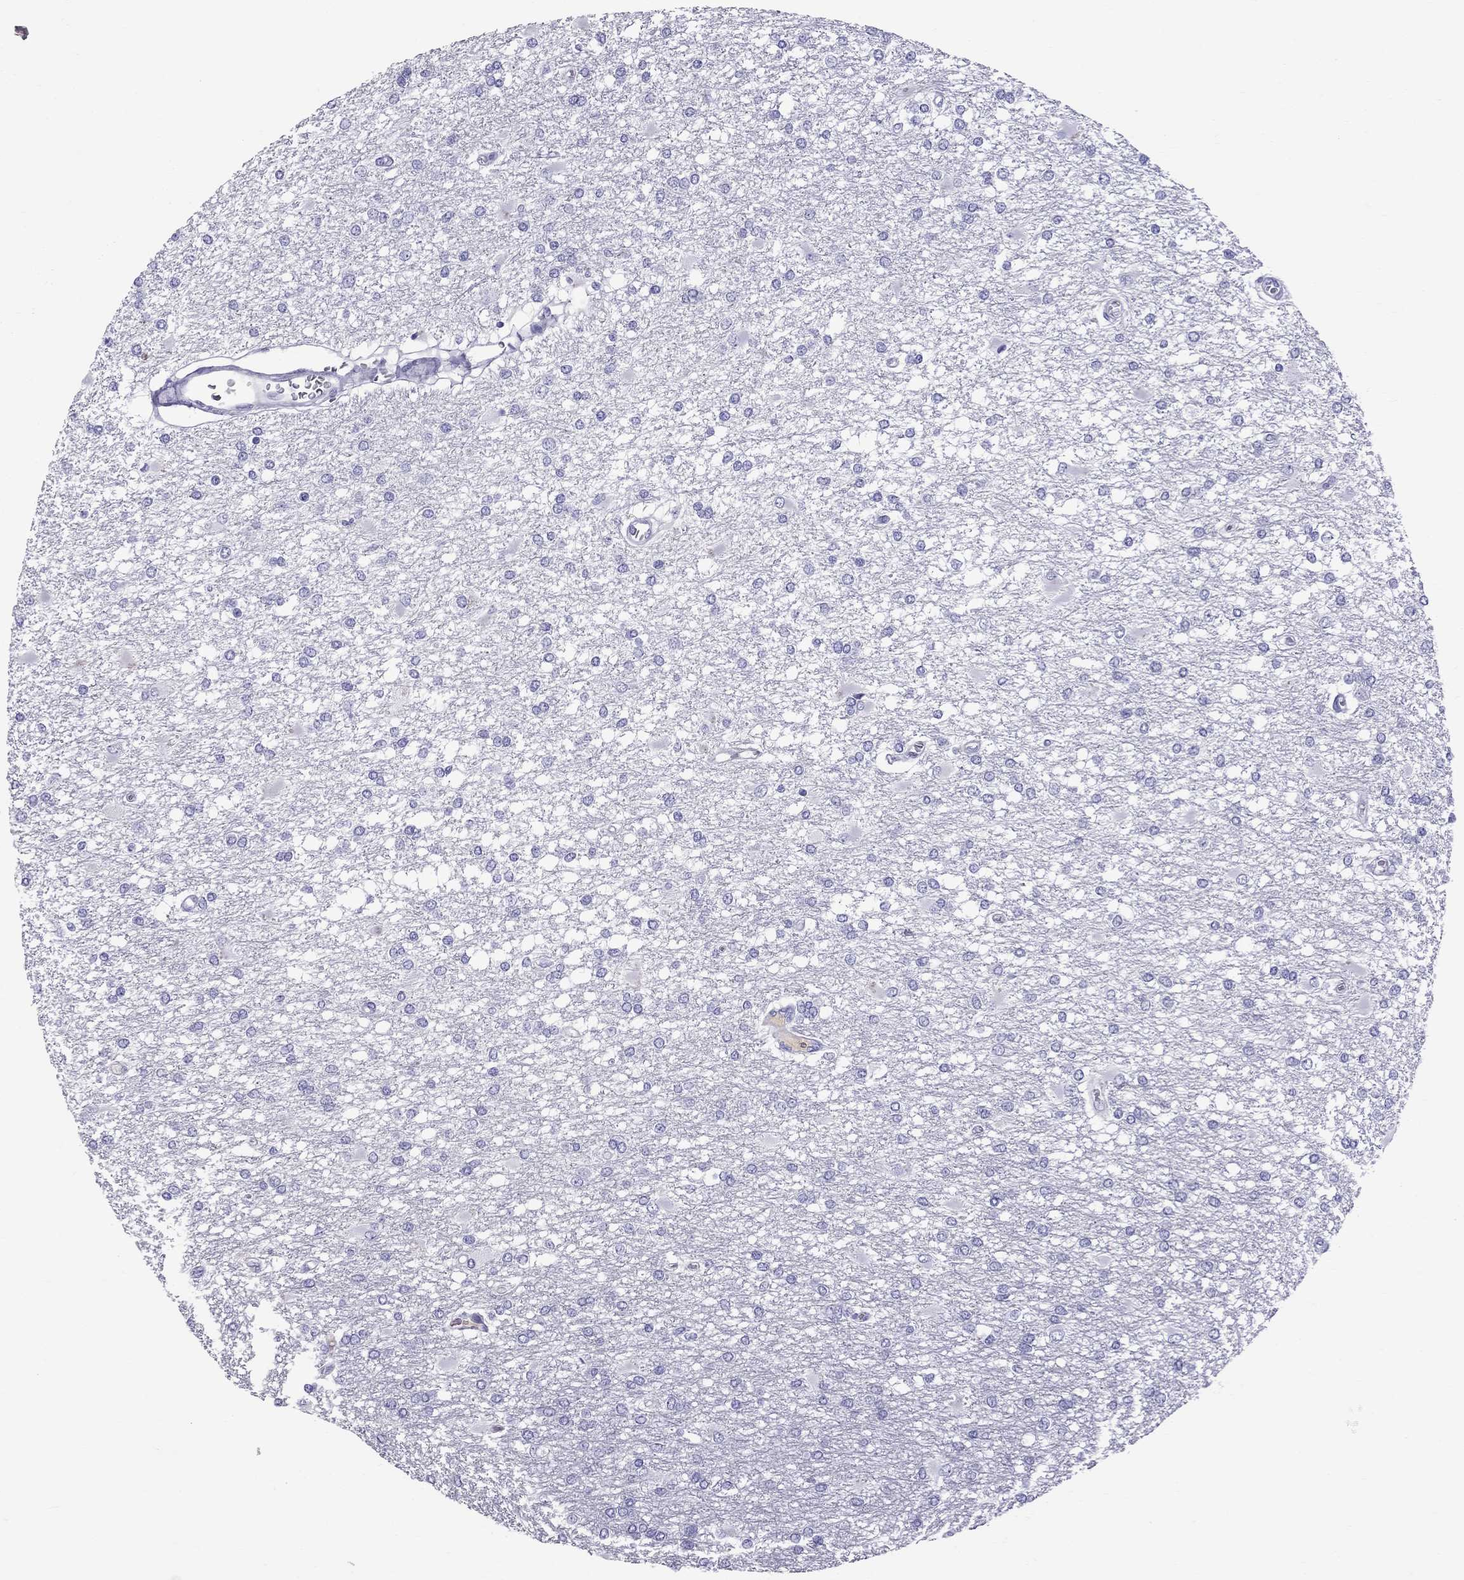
{"staining": {"intensity": "negative", "quantity": "none", "location": "none"}, "tissue": "glioma", "cell_type": "Tumor cells", "image_type": "cancer", "snomed": [{"axis": "morphology", "description": "Glioma, malignant, High grade"}, {"axis": "topography", "description": "Cerebral cortex"}], "caption": "This histopathology image is of malignant high-grade glioma stained with immunohistochemistry to label a protein in brown with the nuclei are counter-stained blue. There is no expression in tumor cells.", "gene": "SCART1", "patient": {"sex": "male", "age": 79}}